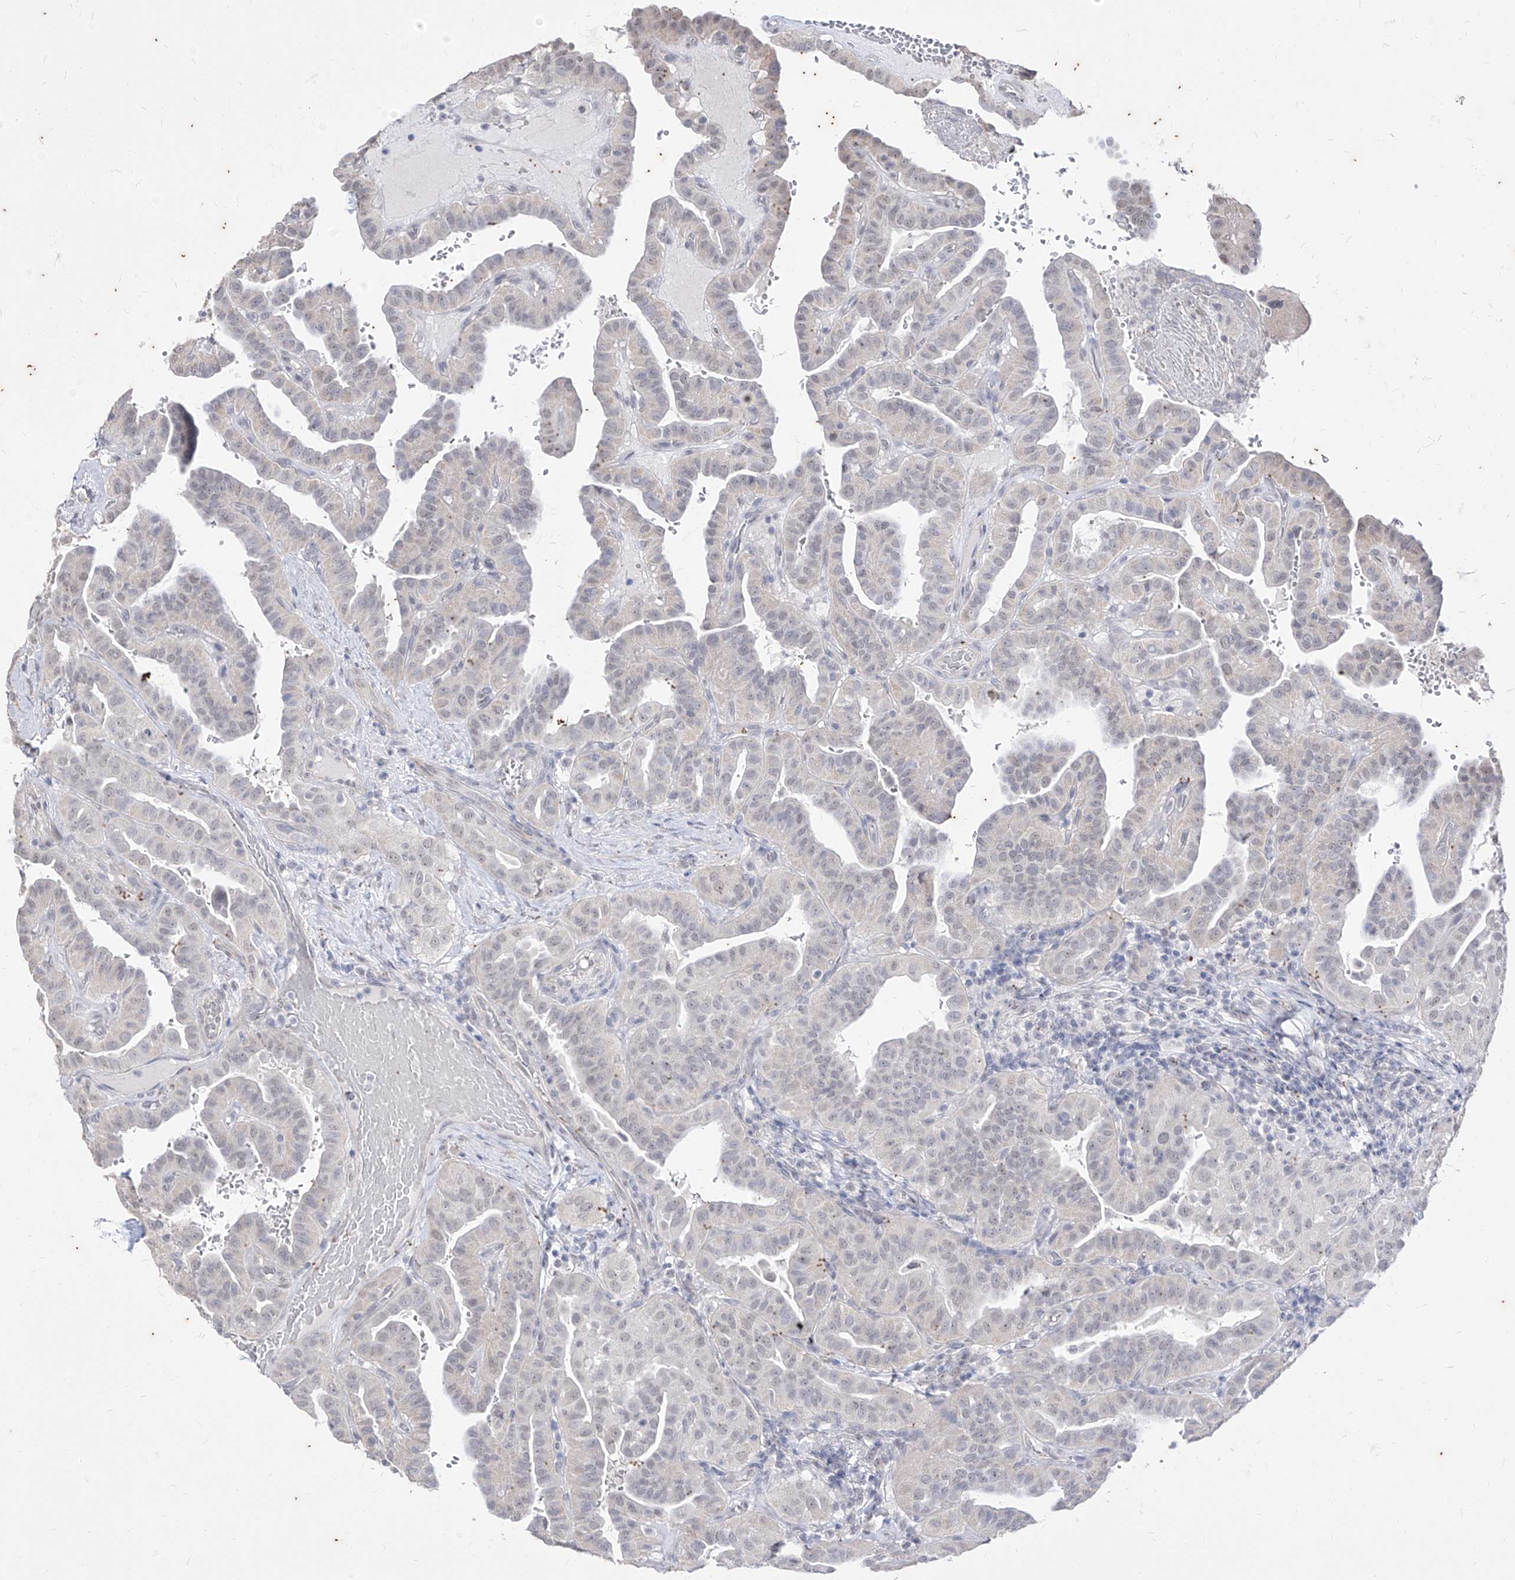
{"staining": {"intensity": "negative", "quantity": "none", "location": "none"}, "tissue": "thyroid cancer", "cell_type": "Tumor cells", "image_type": "cancer", "snomed": [{"axis": "morphology", "description": "Papillary adenocarcinoma, NOS"}, {"axis": "topography", "description": "Thyroid gland"}], "caption": "Immunohistochemistry (IHC) micrograph of thyroid papillary adenocarcinoma stained for a protein (brown), which exhibits no staining in tumor cells.", "gene": "PHF20L1", "patient": {"sex": "male", "age": 77}}